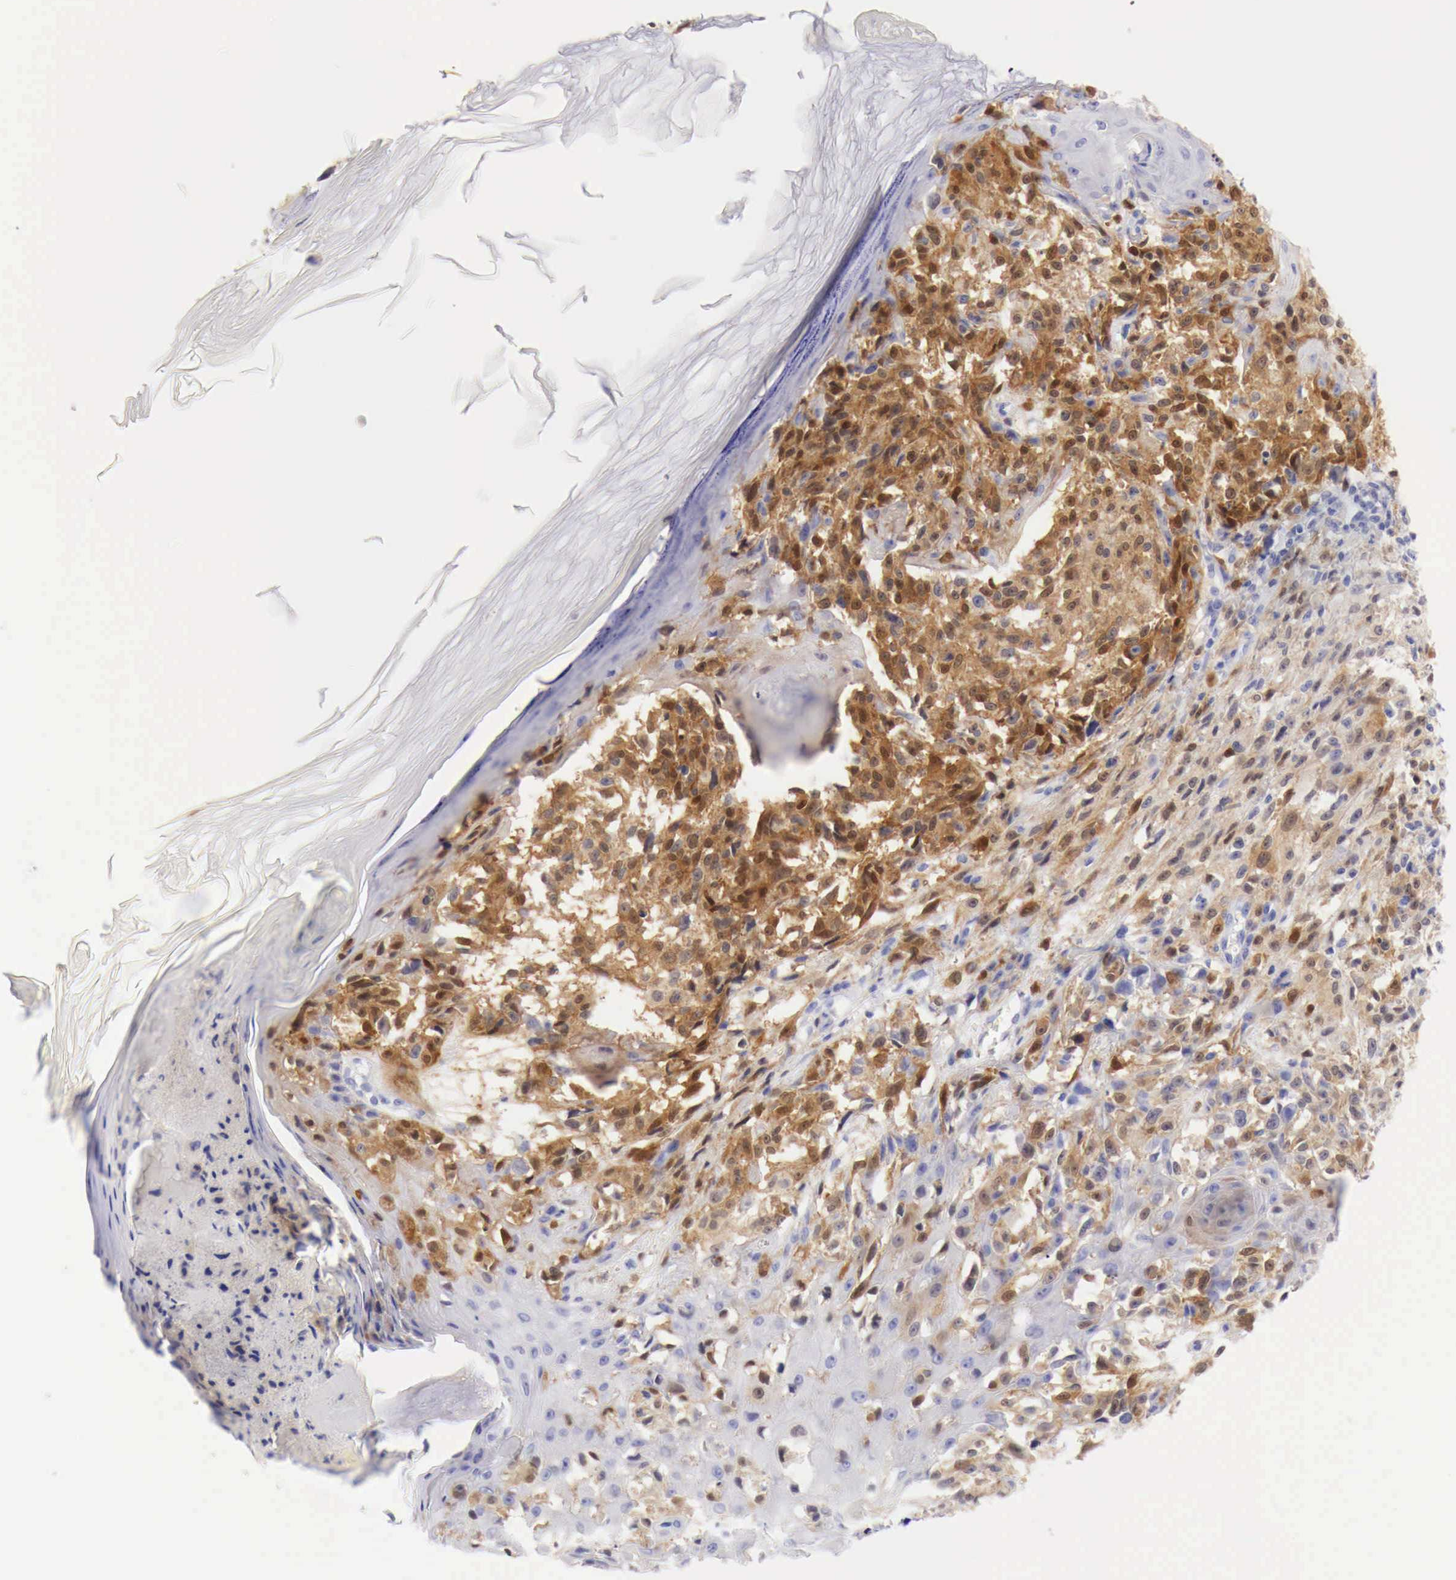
{"staining": {"intensity": "strong", "quantity": ">75%", "location": "cytoplasmic/membranous"}, "tissue": "melanoma", "cell_type": "Tumor cells", "image_type": "cancer", "snomed": [{"axis": "morphology", "description": "Malignant melanoma, NOS"}, {"axis": "topography", "description": "Skin"}], "caption": "Malignant melanoma stained with DAB immunohistochemistry (IHC) exhibits high levels of strong cytoplasmic/membranous positivity in about >75% of tumor cells.", "gene": "CDKN2A", "patient": {"sex": "male", "age": 80}}